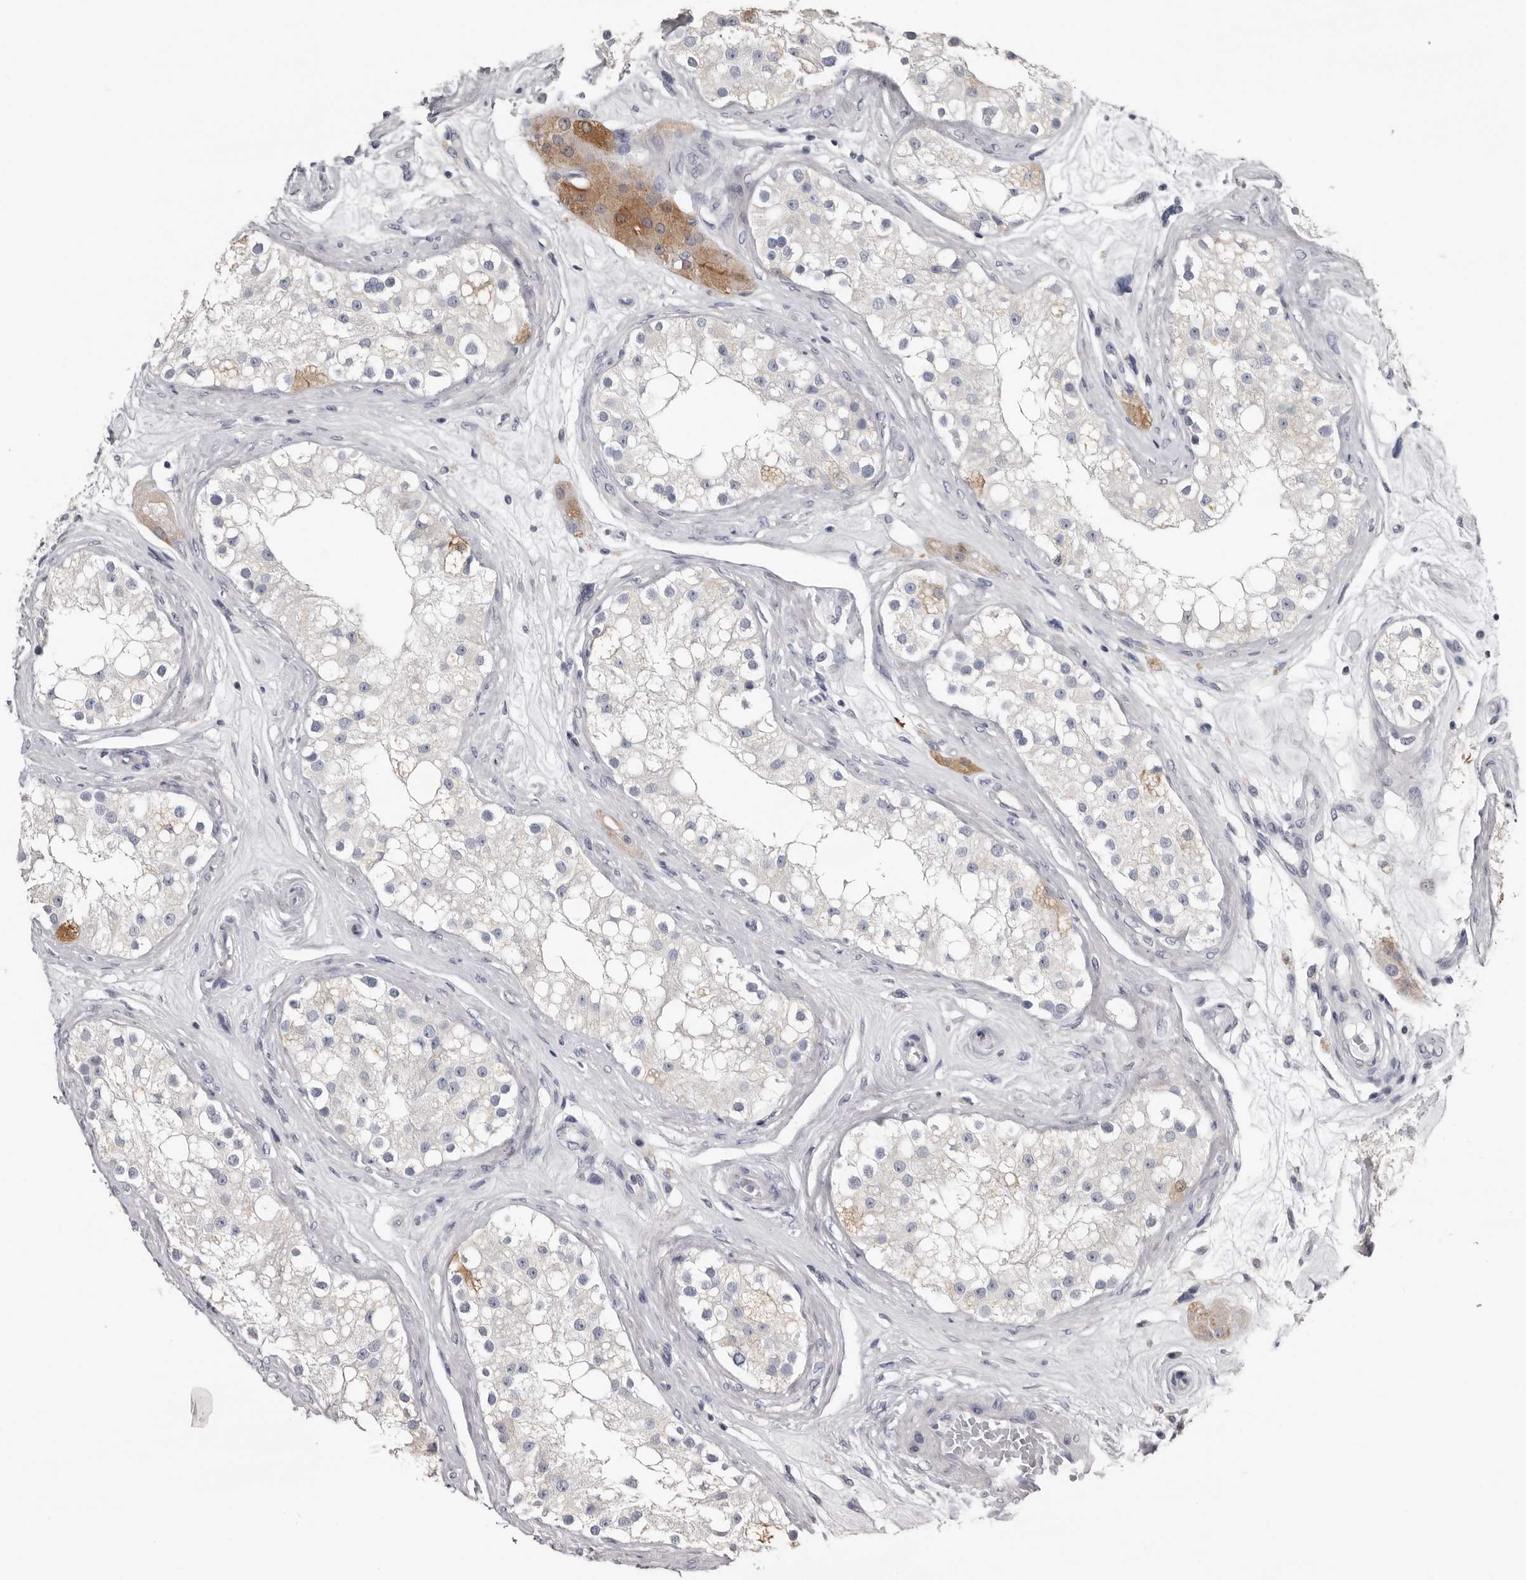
{"staining": {"intensity": "negative", "quantity": "none", "location": "none"}, "tissue": "testis", "cell_type": "Cells in seminiferous ducts", "image_type": "normal", "snomed": [{"axis": "morphology", "description": "Normal tissue, NOS"}, {"axis": "topography", "description": "Testis"}], "caption": "Immunohistochemistry histopathology image of unremarkable testis: human testis stained with DAB (3,3'-diaminobenzidine) shows no significant protein staining in cells in seminiferous ducts.", "gene": "FABP7", "patient": {"sex": "male", "age": 84}}